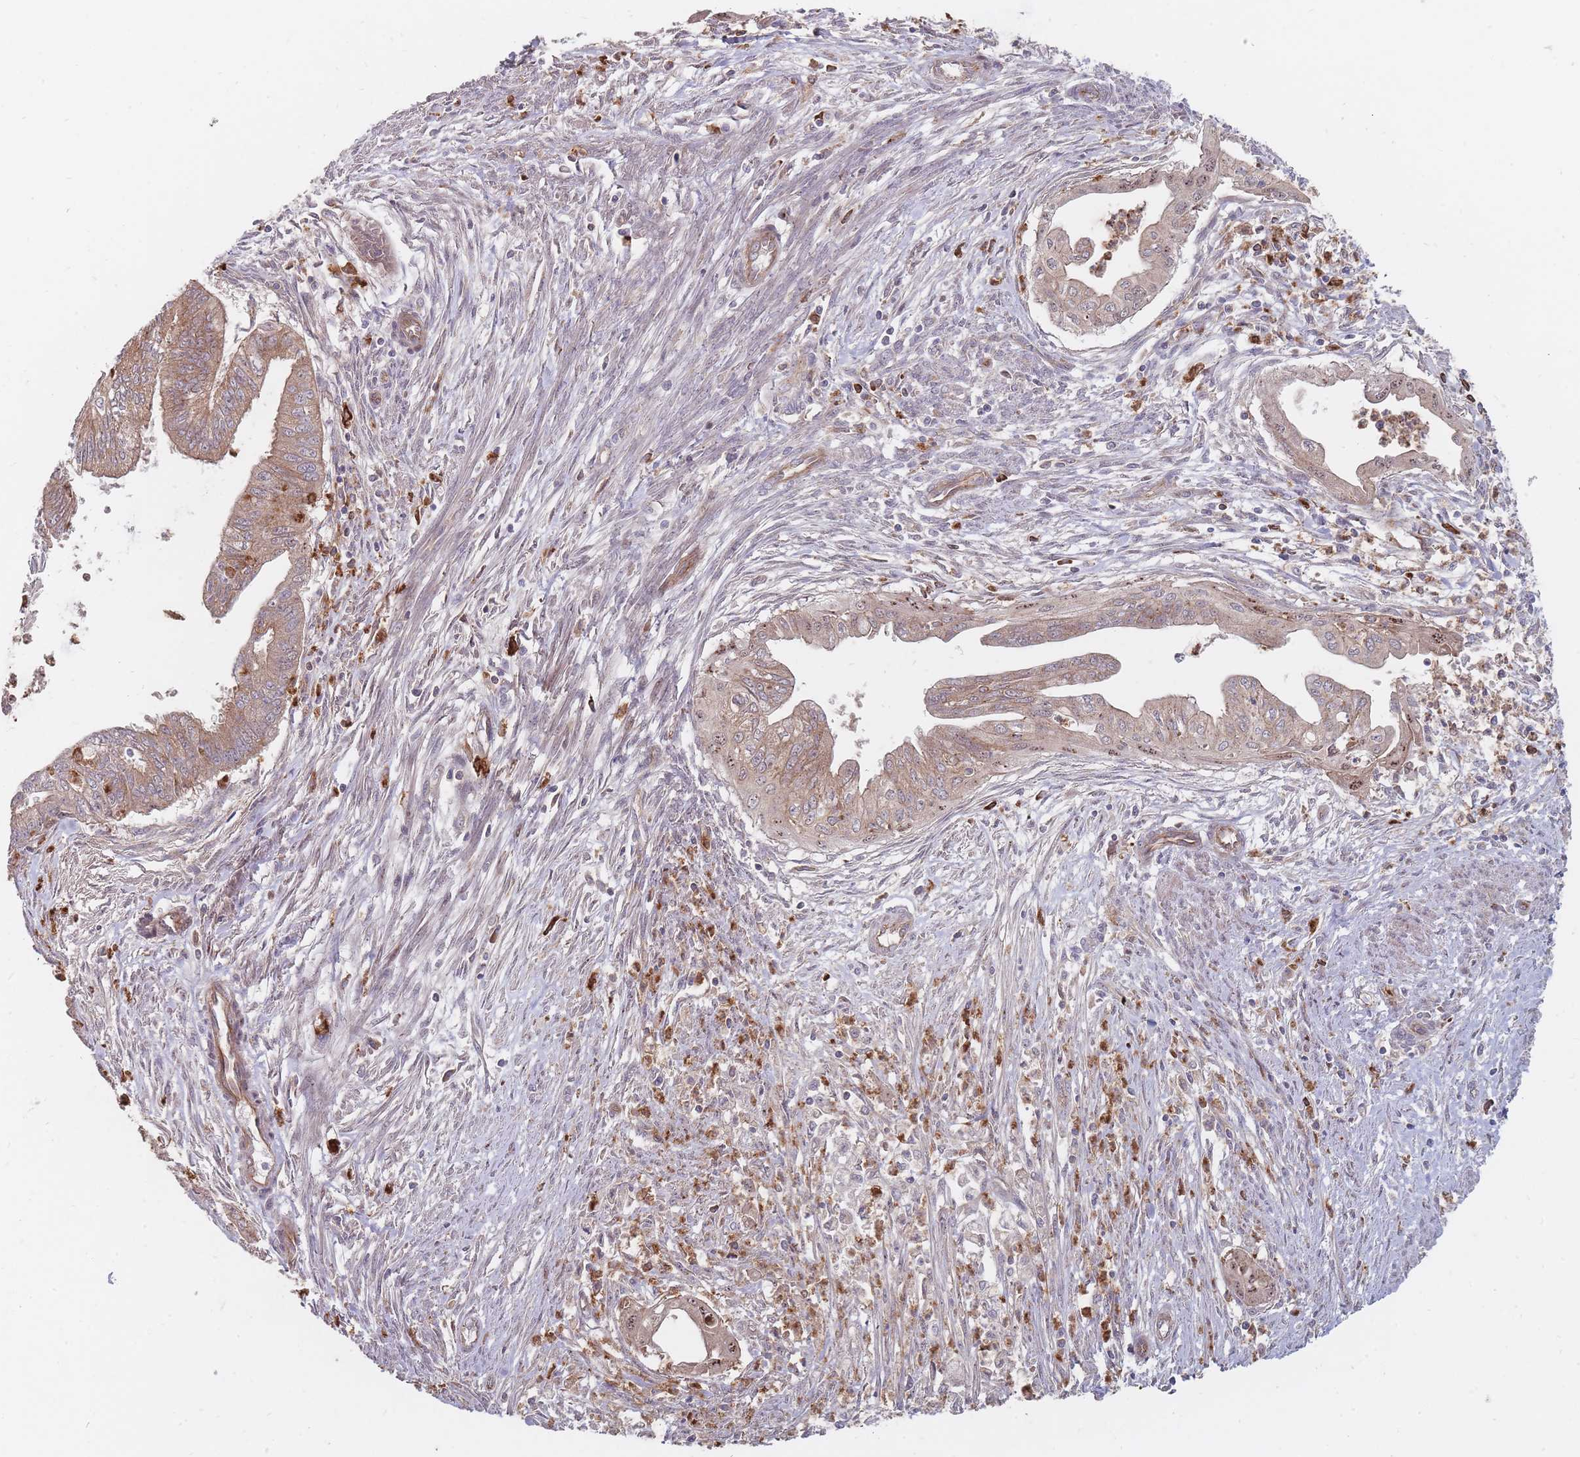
{"staining": {"intensity": "weak", "quantity": ">75%", "location": "cytoplasmic/membranous"}, "tissue": "endometrial cancer", "cell_type": "Tumor cells", "image_type": "cancer", "snomed": [{"axis": "morphology", "description": "Adenocarcinoma, NOS"}, {"axis": "topography", "description": "Endometrium"}], "caption": "IHC of adenocarcinoma (endometrial) reveals low levels of weak cytoplasmic/membranous staining in about >75% of tumor cells. (DAB (3,3'-diaminobenzidine) IHC with brightfield microscopy, high magnification).", "gene": "THSD7B", "patient": {"sex": "female", "age": 73}}